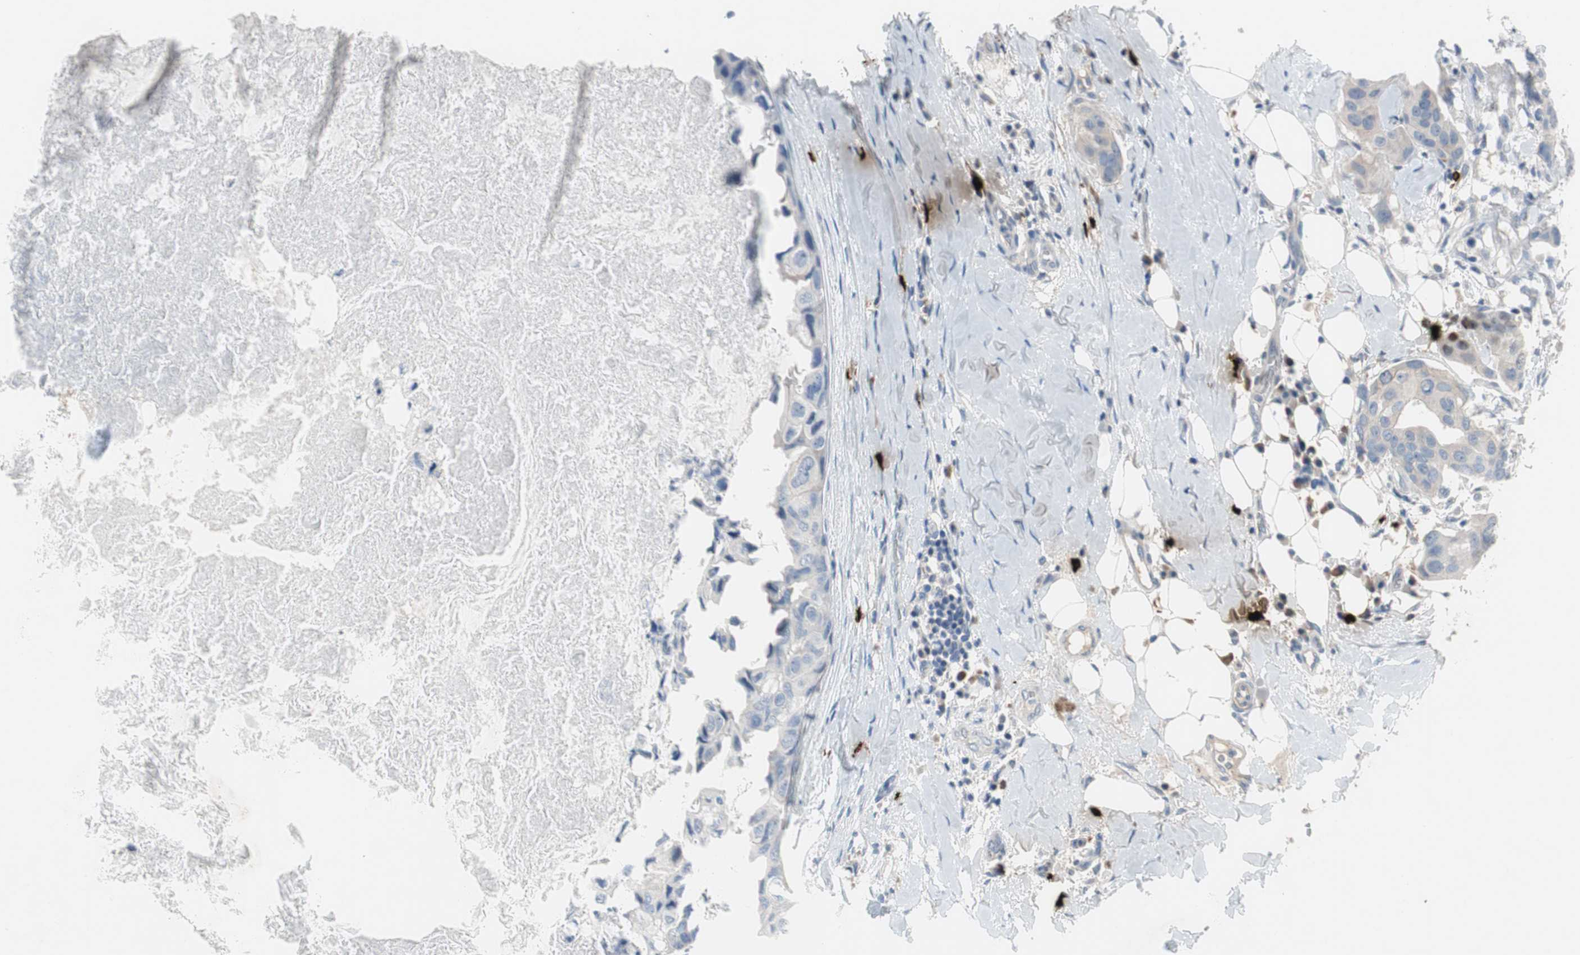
{"staining": {"intensity": "negative", "quantity": "none", "location": "none"}, "tissue": "breast cancer", "cell_type": "Tumor cells", "image_type": "cancer", "snomed": [{"axis": "morphology", "description": "Duct carcinoma"}, {"axis": "topography", "description": "Breast"}], "caption": "High power microscopy image of an IHC micrograph of breast cancer, revealing no significant expression in tumor cells.", "gene": "CPA3", "patient": {"sex": "female", "age": 40}}